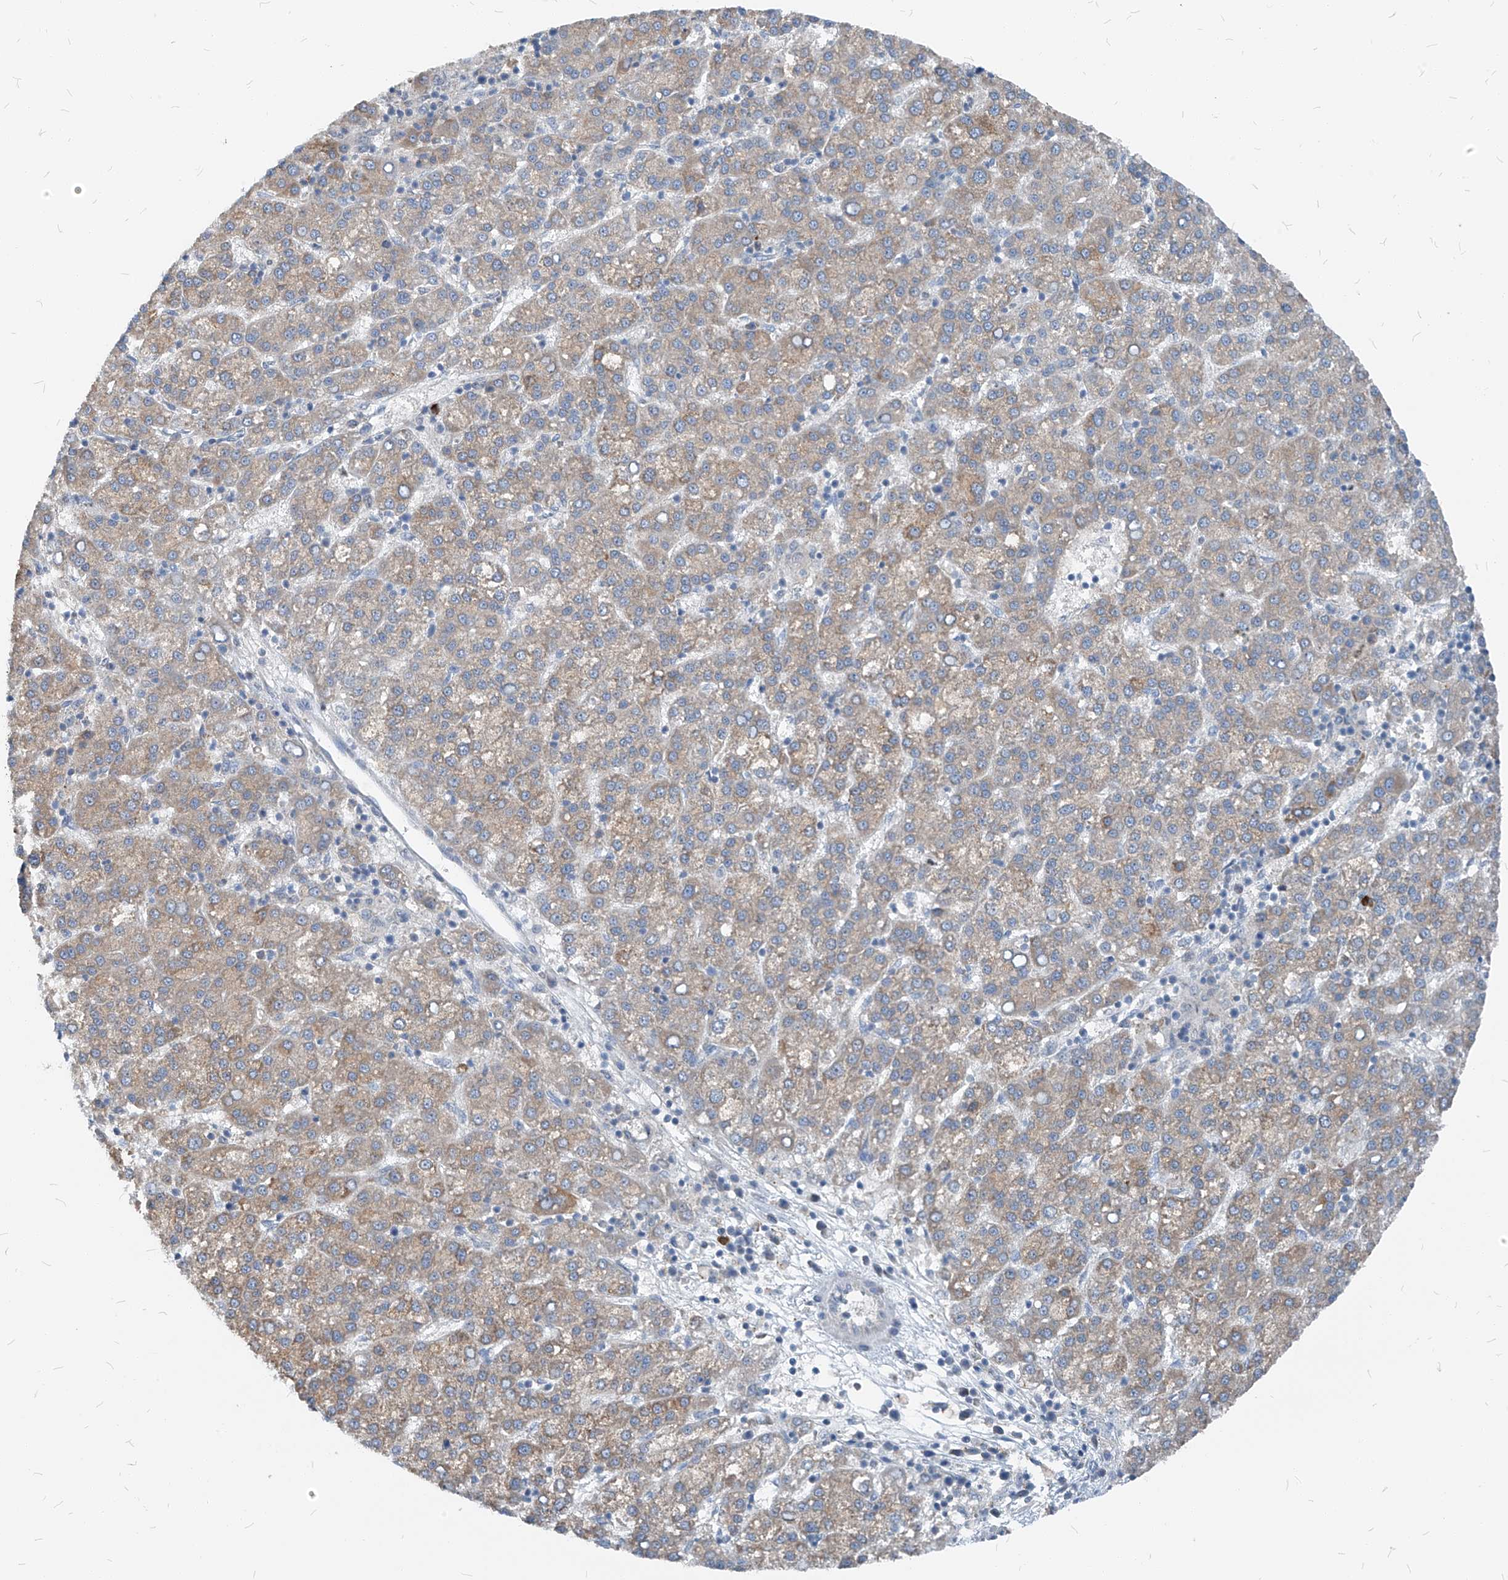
{"staining": {"intensity": "weak", "quantity": ">75%", "location": "cytoplasmic/membranous"}, "tissue": "liver cancer", "cell_type": "Tumor cells", "image_type": "cancer", "snomed": [{"axis": "morphology", "description": "Carcinoma, Hepatocellular, NOS"}, {"axis": "topography", "description": "Liver"}], "caption": "Immunohistochemical staining of human hepatocellular carcinoma (liver) exhibits weak cytoplasmic/membranous protein expression in about >75% of tumor cells.", "gene": "CHMP2B", "patient": {"sex": "female", "age": 58}}